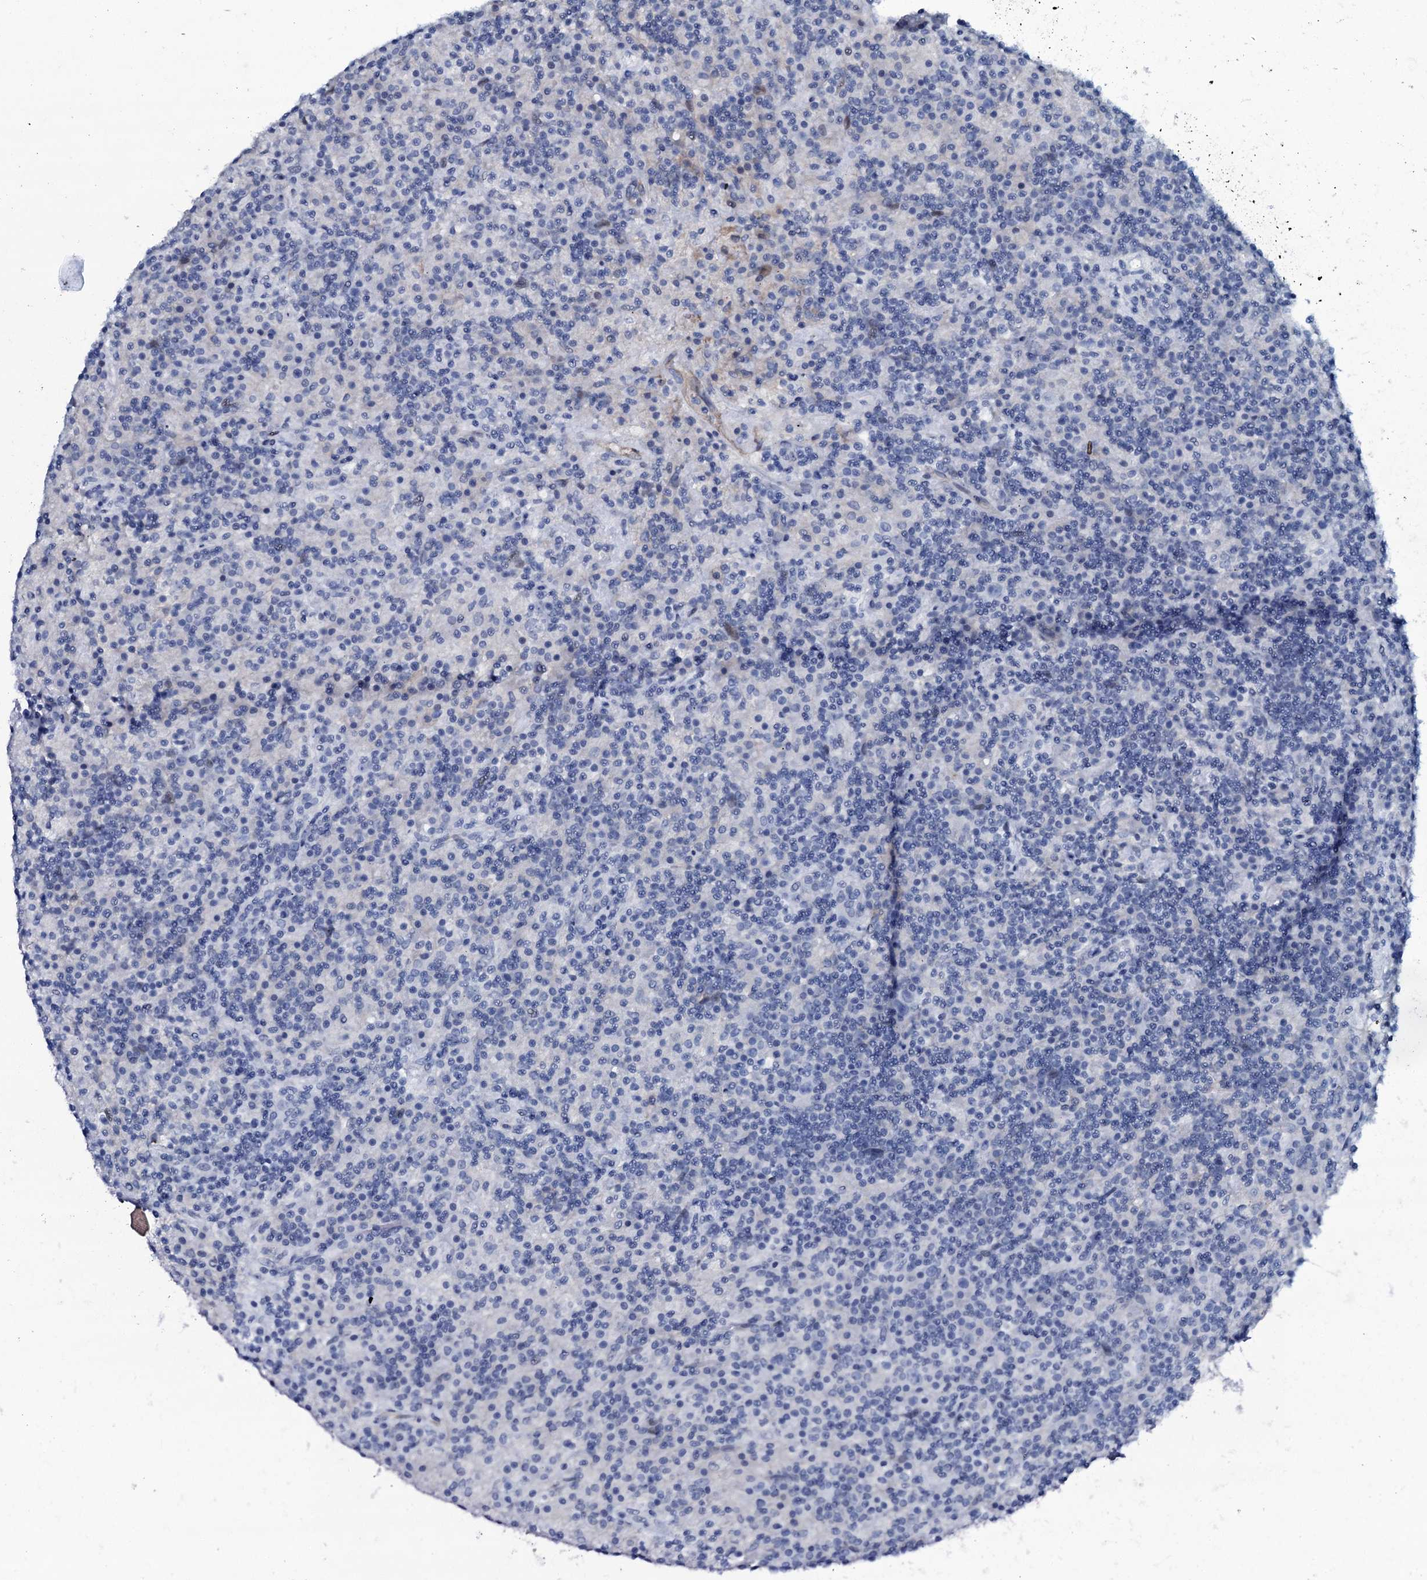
{"staining": {"intensity": "negative", "quantity": "none", "location": "none"}, "tissue": "lymphoma", "cell_type": "Tumor cells", "image_type": "cancer", "snomed": [{"axis": "morphology", "description": "Hodgkin's disease, NOS"}, {"axis": "topography", "description": "Lymph node"}], "caption": "Protein analysis of lymphoma exhibits no significant staining in tumor cells.", "gene": "SLC4A7", "patient": {"sex": "male", "age": 70}}